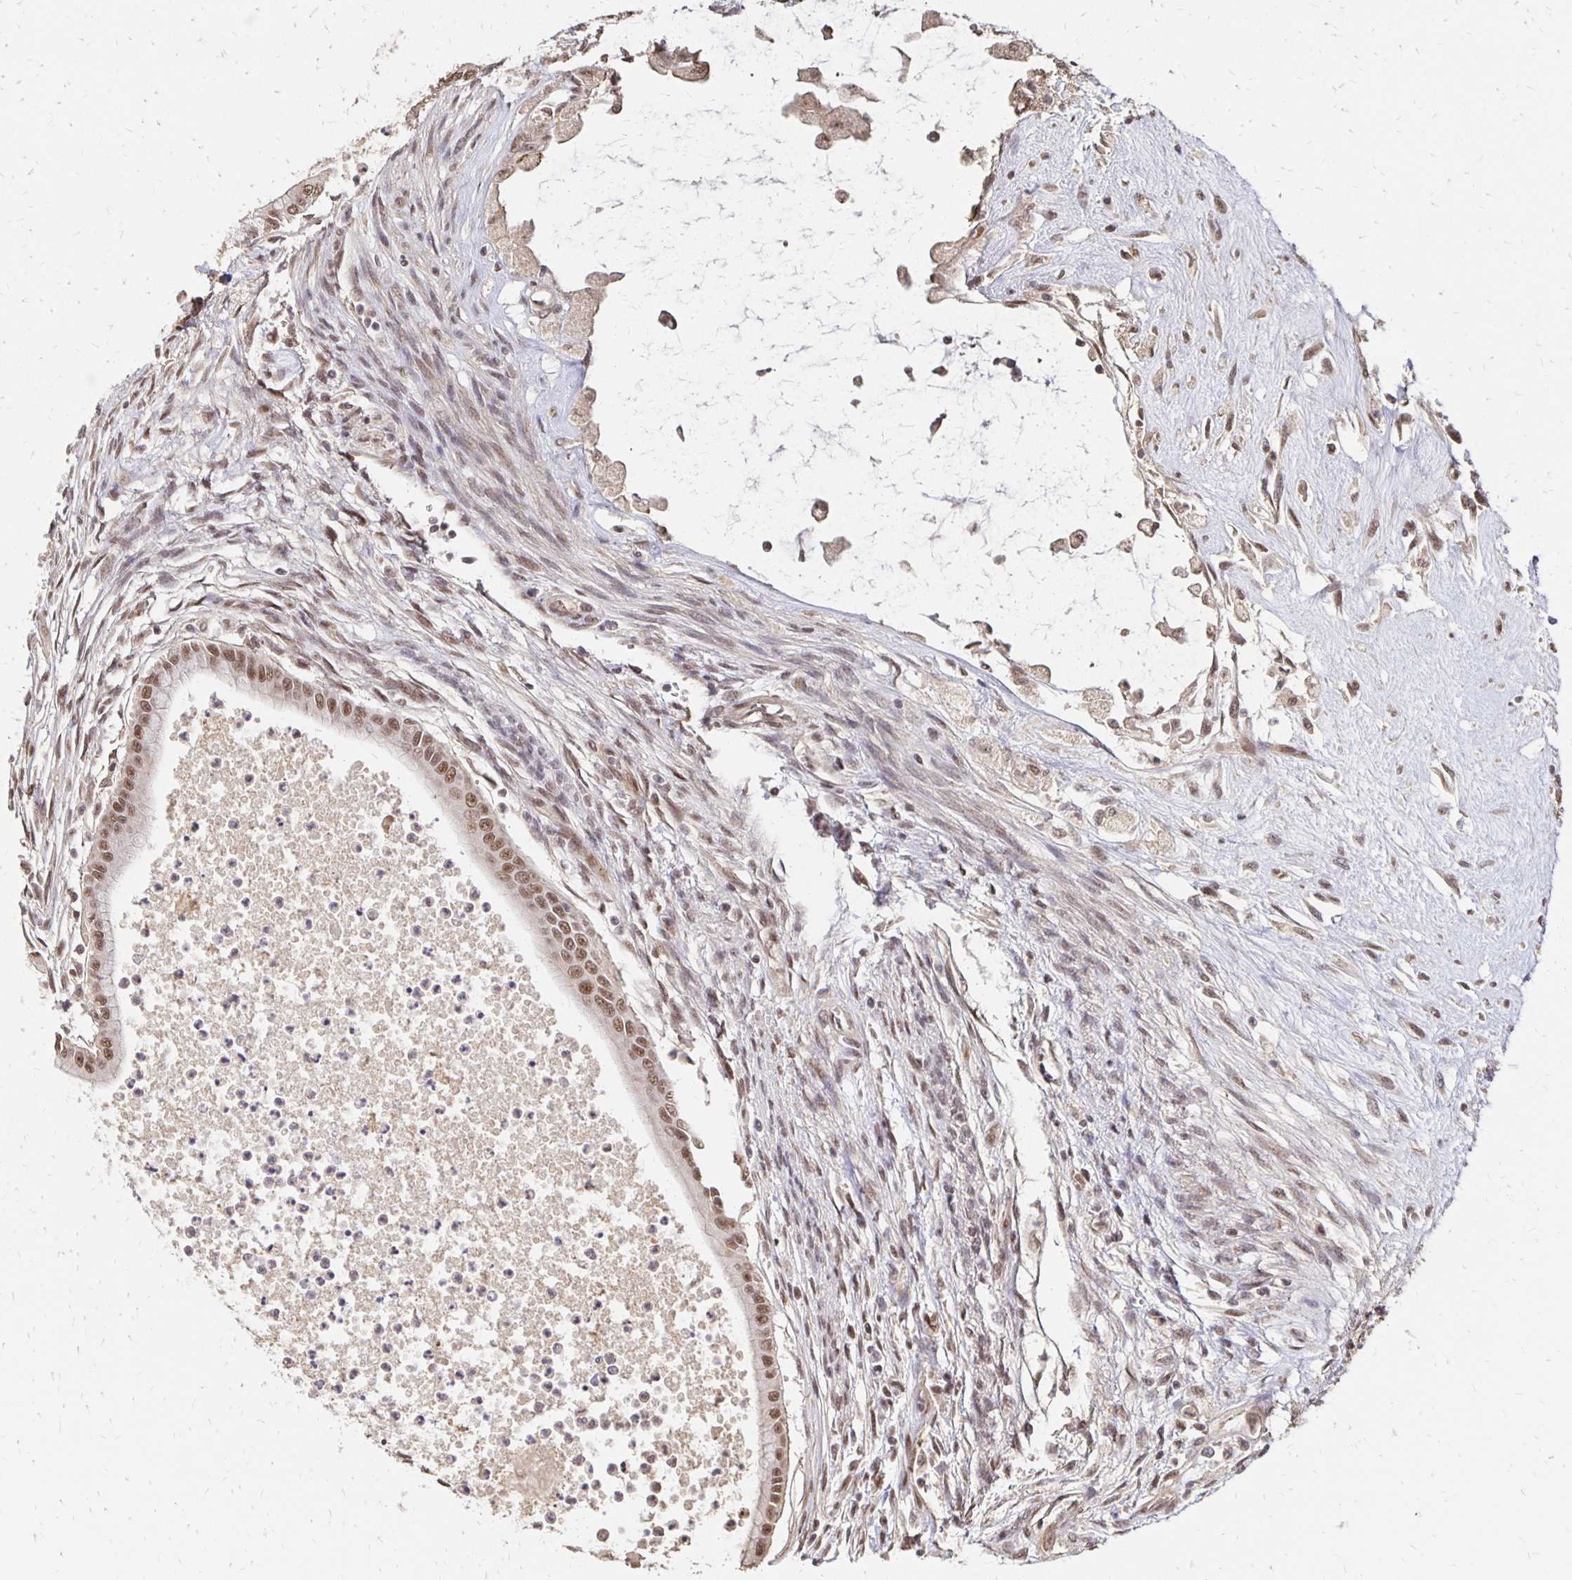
{"staining": {"intensity": "moderate", "quantity": ">75%", "location": "nuclear"}, "tissue": "testis cancer", "cell_type": "Tumor cells", "image_type": "cancer", "snomed": [{"axis": "morphology", "description": "Carcinoma, Embryonal, NOS"}, {"axis": "topography", "description": "Testis"}], "caption": "Immunohistochemistry (IHC) photomicrograph of human testis cancer (embryonal carcinoma) stained for a protein (brown), which displays medium levels of moderate nuclear staining in approximately >75% of tumor cells.", "gene": "CLASRP", "patient": {"sex": "male", "age": 37}}